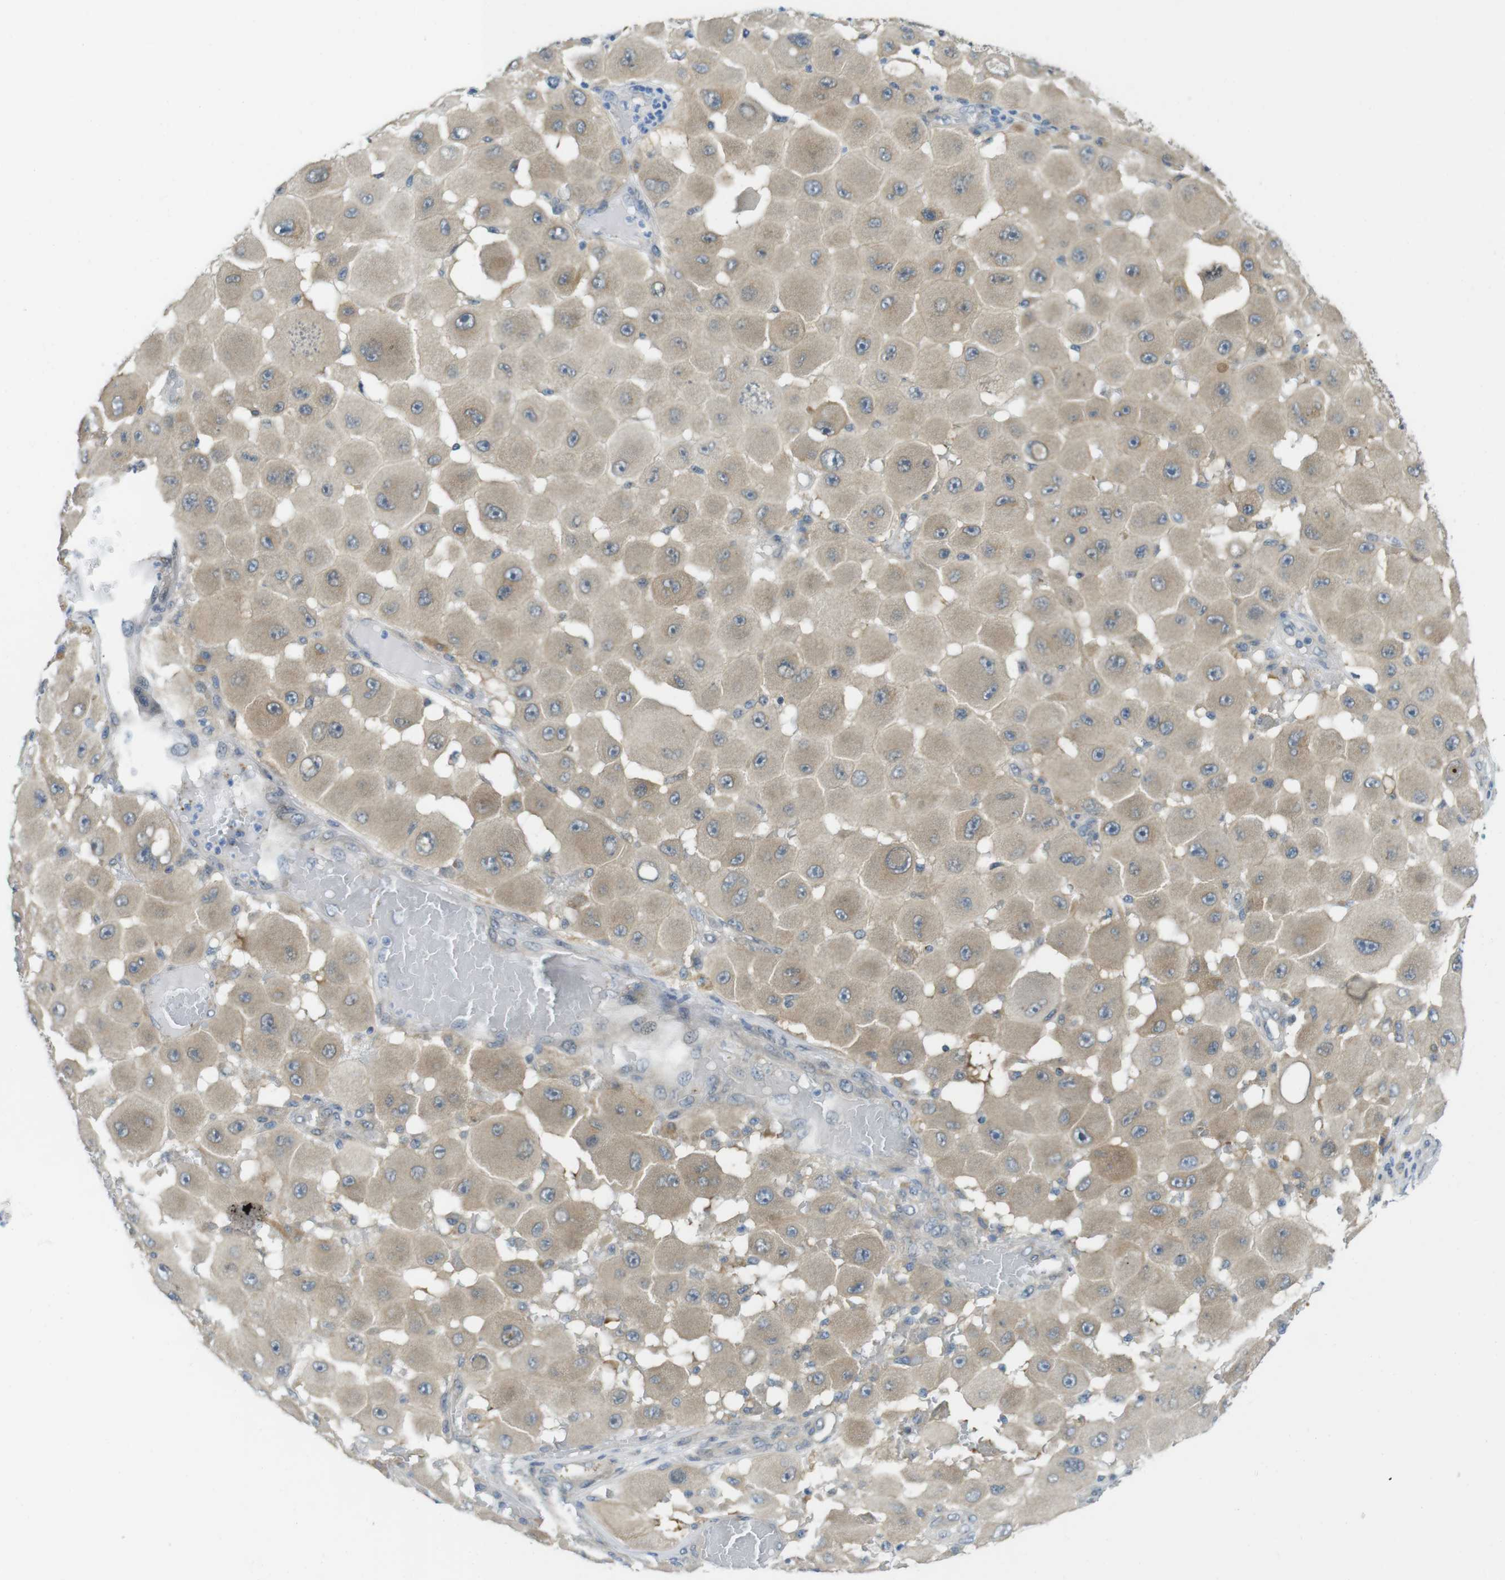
{"staining": {"intensity": "weak", "quantity": ">75%", "location": "cytoplasmic/membranous"}, "tissue": "melanoma", "cell_type": "Tumor cells", "image_type": "cancer", "snomed": [{"axis": "morphology", "description": "Malignant melanoma, NOS"}, {"axis": "topography", "description": "Skin"}], "caption": "Protein staining shows weak cytoplasmic/membranous staining in approximately >75% of tumor cells in melanoma.", "gene": "CASP2", "patient": {"sex": "female", "age": 81}}